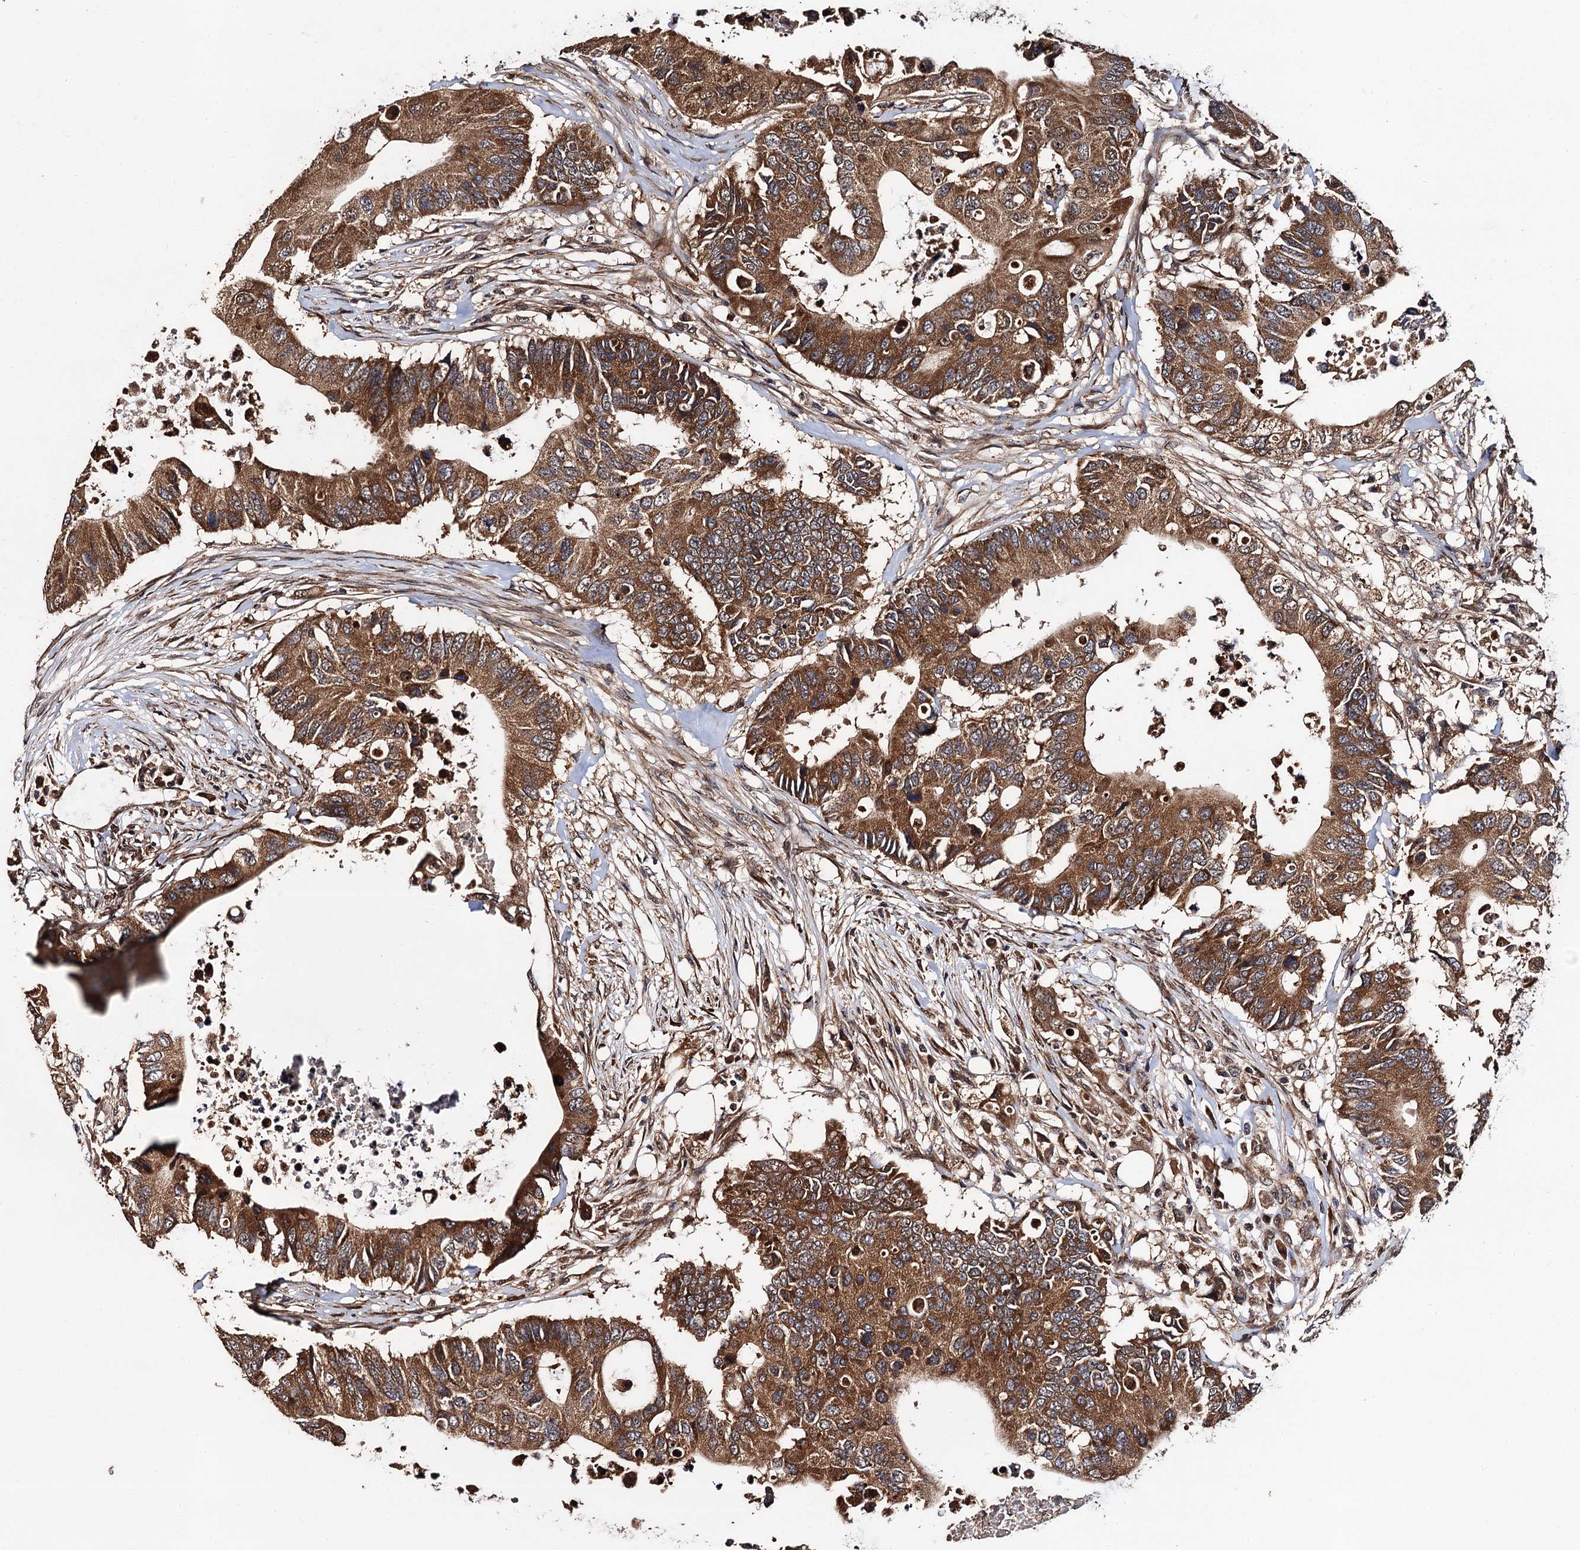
{"staining": {"intensity": "moderate", "quantity": ">75%", "location": "cytoplasmic/membranous"}, "tissue": "colorectal cancer", "cell_type": "Tumor cells", "image_type": "cancer", "snomed": [{"axis": "morphology", "description": "Adenocarcinoma, NOS"}, {"axis": "topography", "description": "Colon"}], "caption": "Immunohistochemistry (IHC) of human colorectal cancer (adenocarcinoma) exhibits medium levels of moderate cytoplasmic/membranous expression in about >75% of tumor cells. The staining was performed using DAB (3,3'-diaminobenzidine) to visualize the protein expression in brown, while the nuclei were stained in blue with hematoxylin (Magnification: 20x).", "gene": "MIER2", "patient": {"sex": "male", "age": 71}}